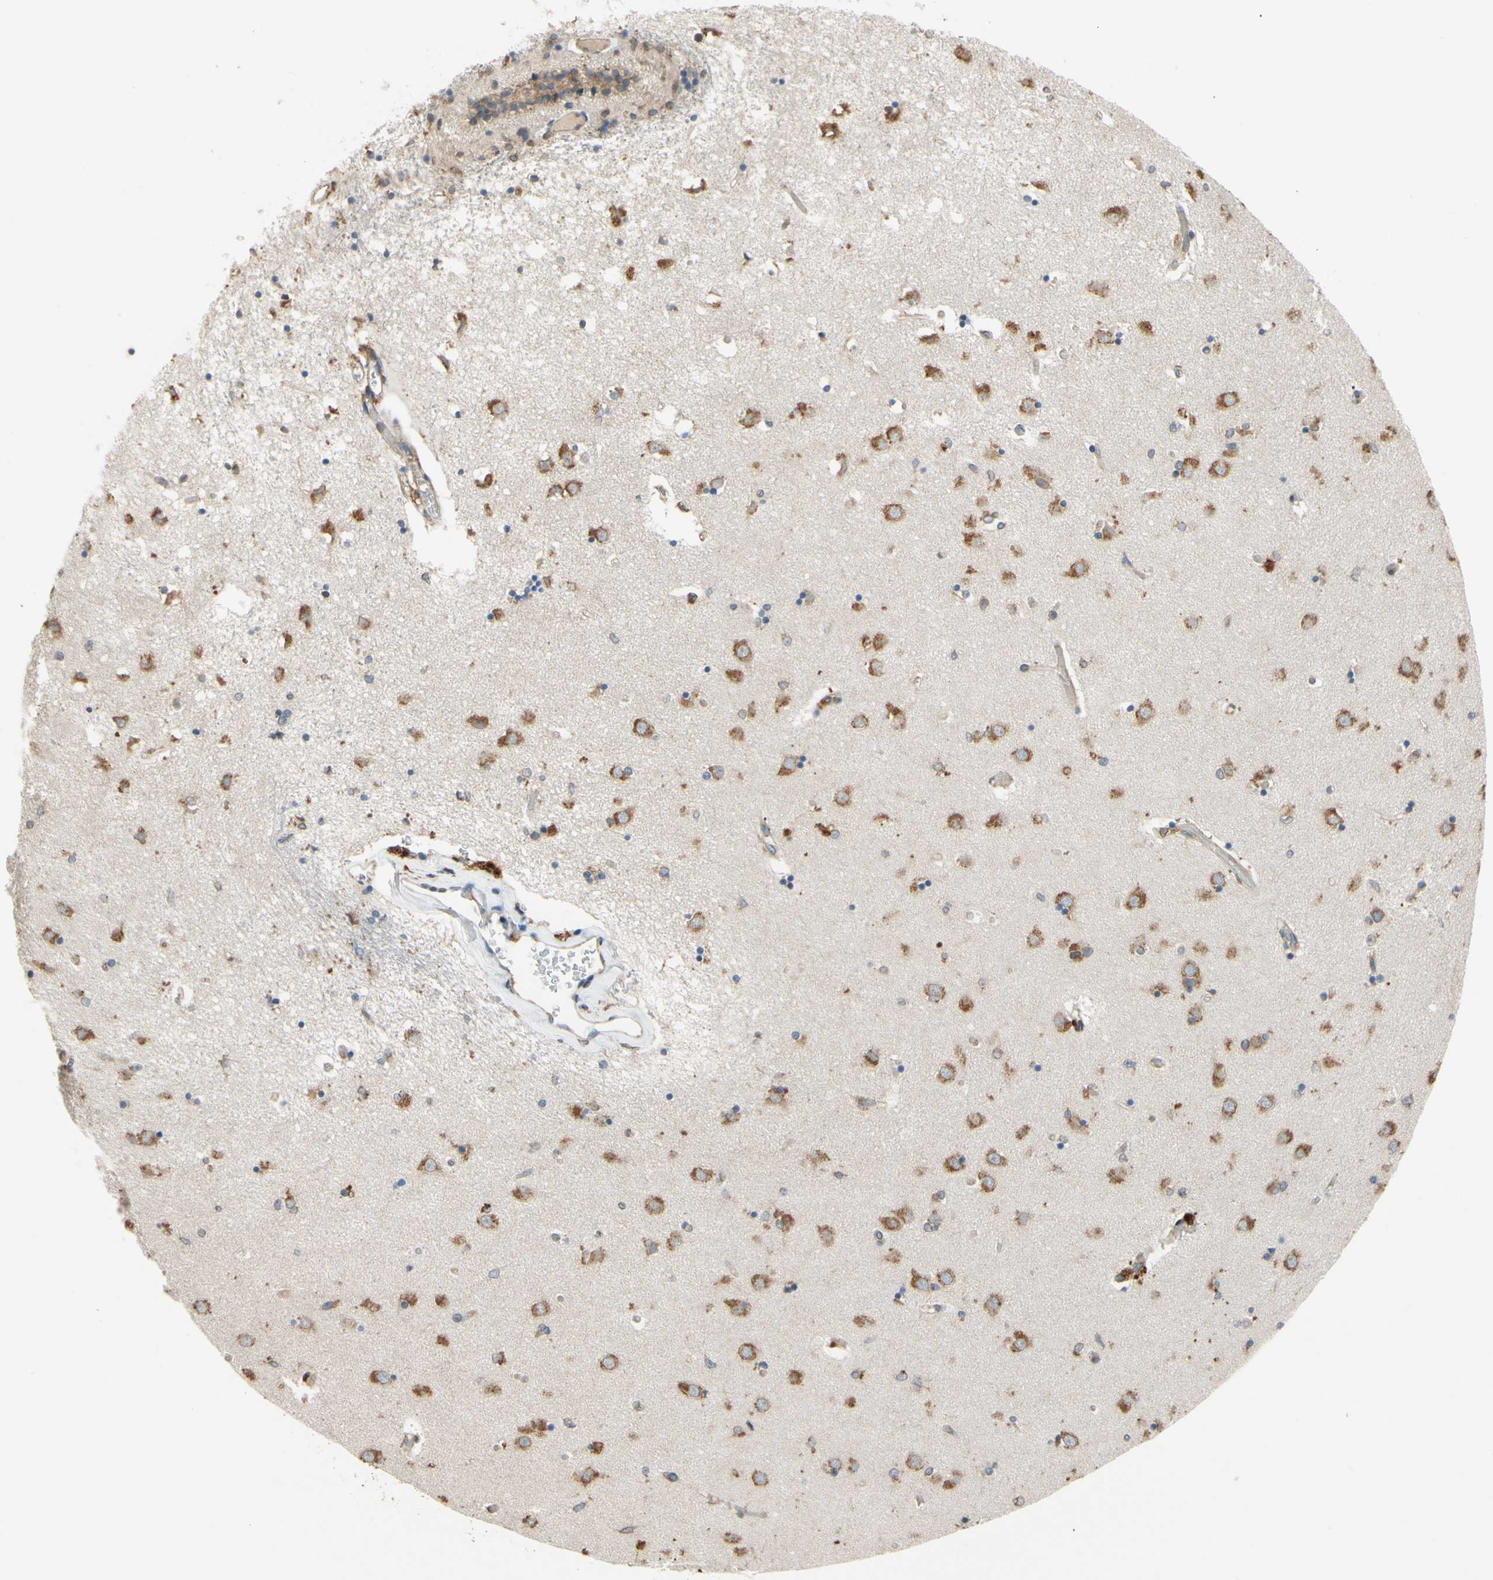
{"staining": {"intensity": "weak", "quantity": "<25%", "location": "cytoplasmic/membranous"}, "tissue": "caudate", "cell_type": "Glial cells", "image_type": "normal", "snomed": [{"axis": "morphology", "description": "Normal tissue, NOS"}, {"axis": "topography", "description": "Lateral ventricle wall"}], "caption": "Histopathology image shows no significant protein expression in glial cells of normal caudate. (Immunohistochemistry (ihc), brightfield microscopy, high magnification).", "gene": "RPN2", "patient": {"sex": "female", "age": 54}}